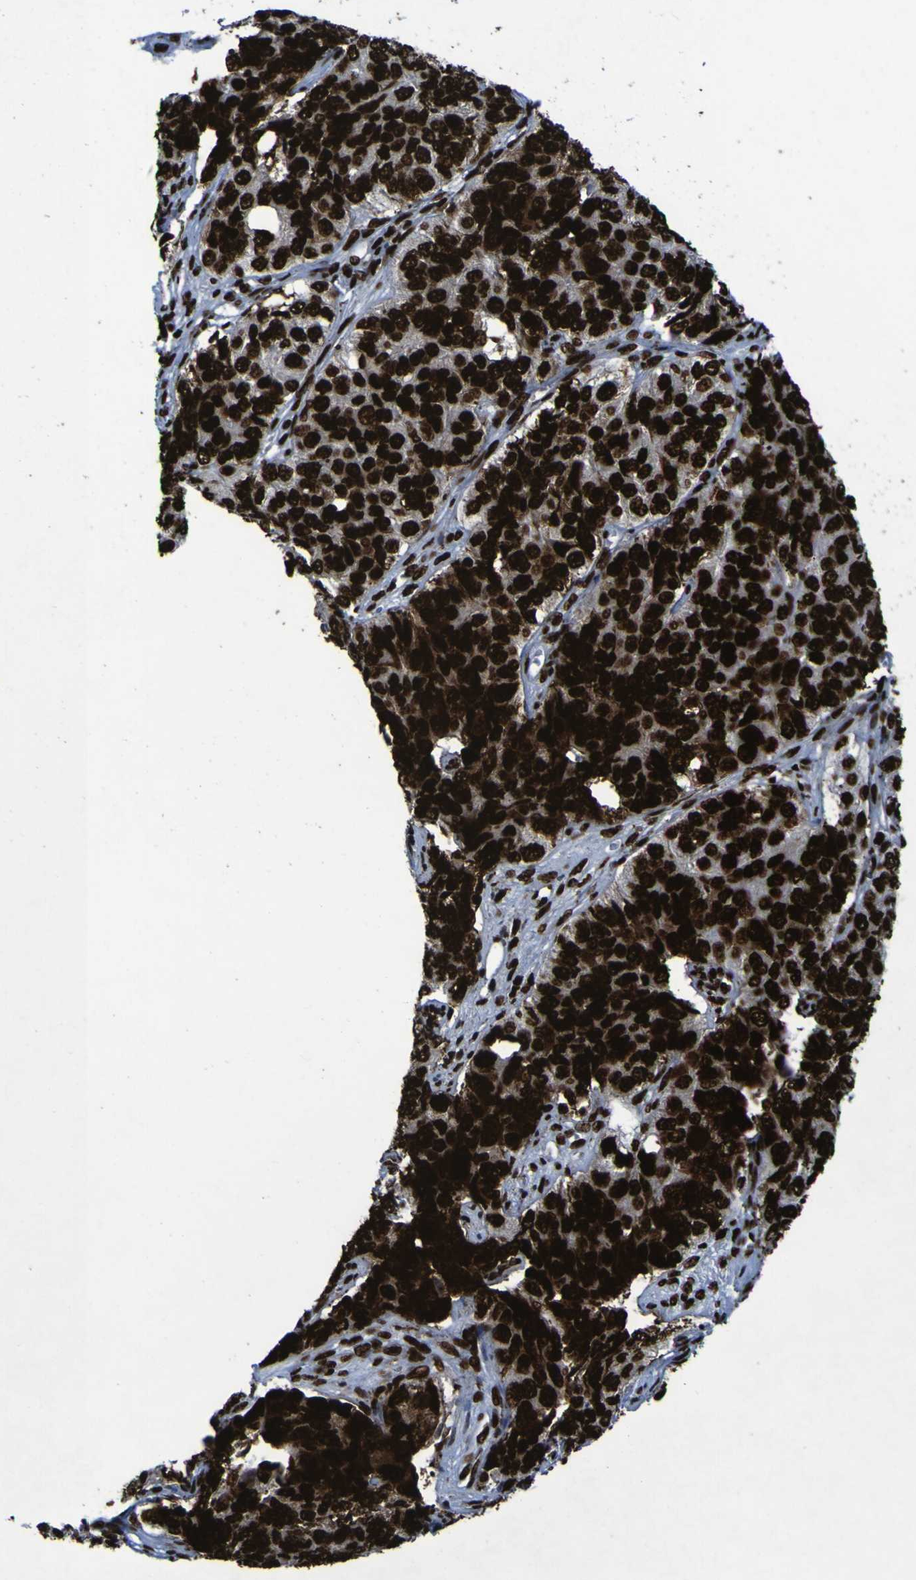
{"staining": {"intensity": "strong", "quantity": ">75%", "location": "nuclear"}, "tissue": "ovarian cancer", "cell_type": "Tumor cells", "image_type": "cancer", "snomed": [{"axis": "morphology", "description": "Carcinoma, endometroid"}, {"axis": "topography", "description": "Ovary"}], "caption": "About >75% of tumor cells in human ovarian endometroid carcinoma show strong nuclear protein expression as visualized by brown immunohistochemical staining.", "gene": "NPM1", "patient": {"sex": "female", "age": 51}}